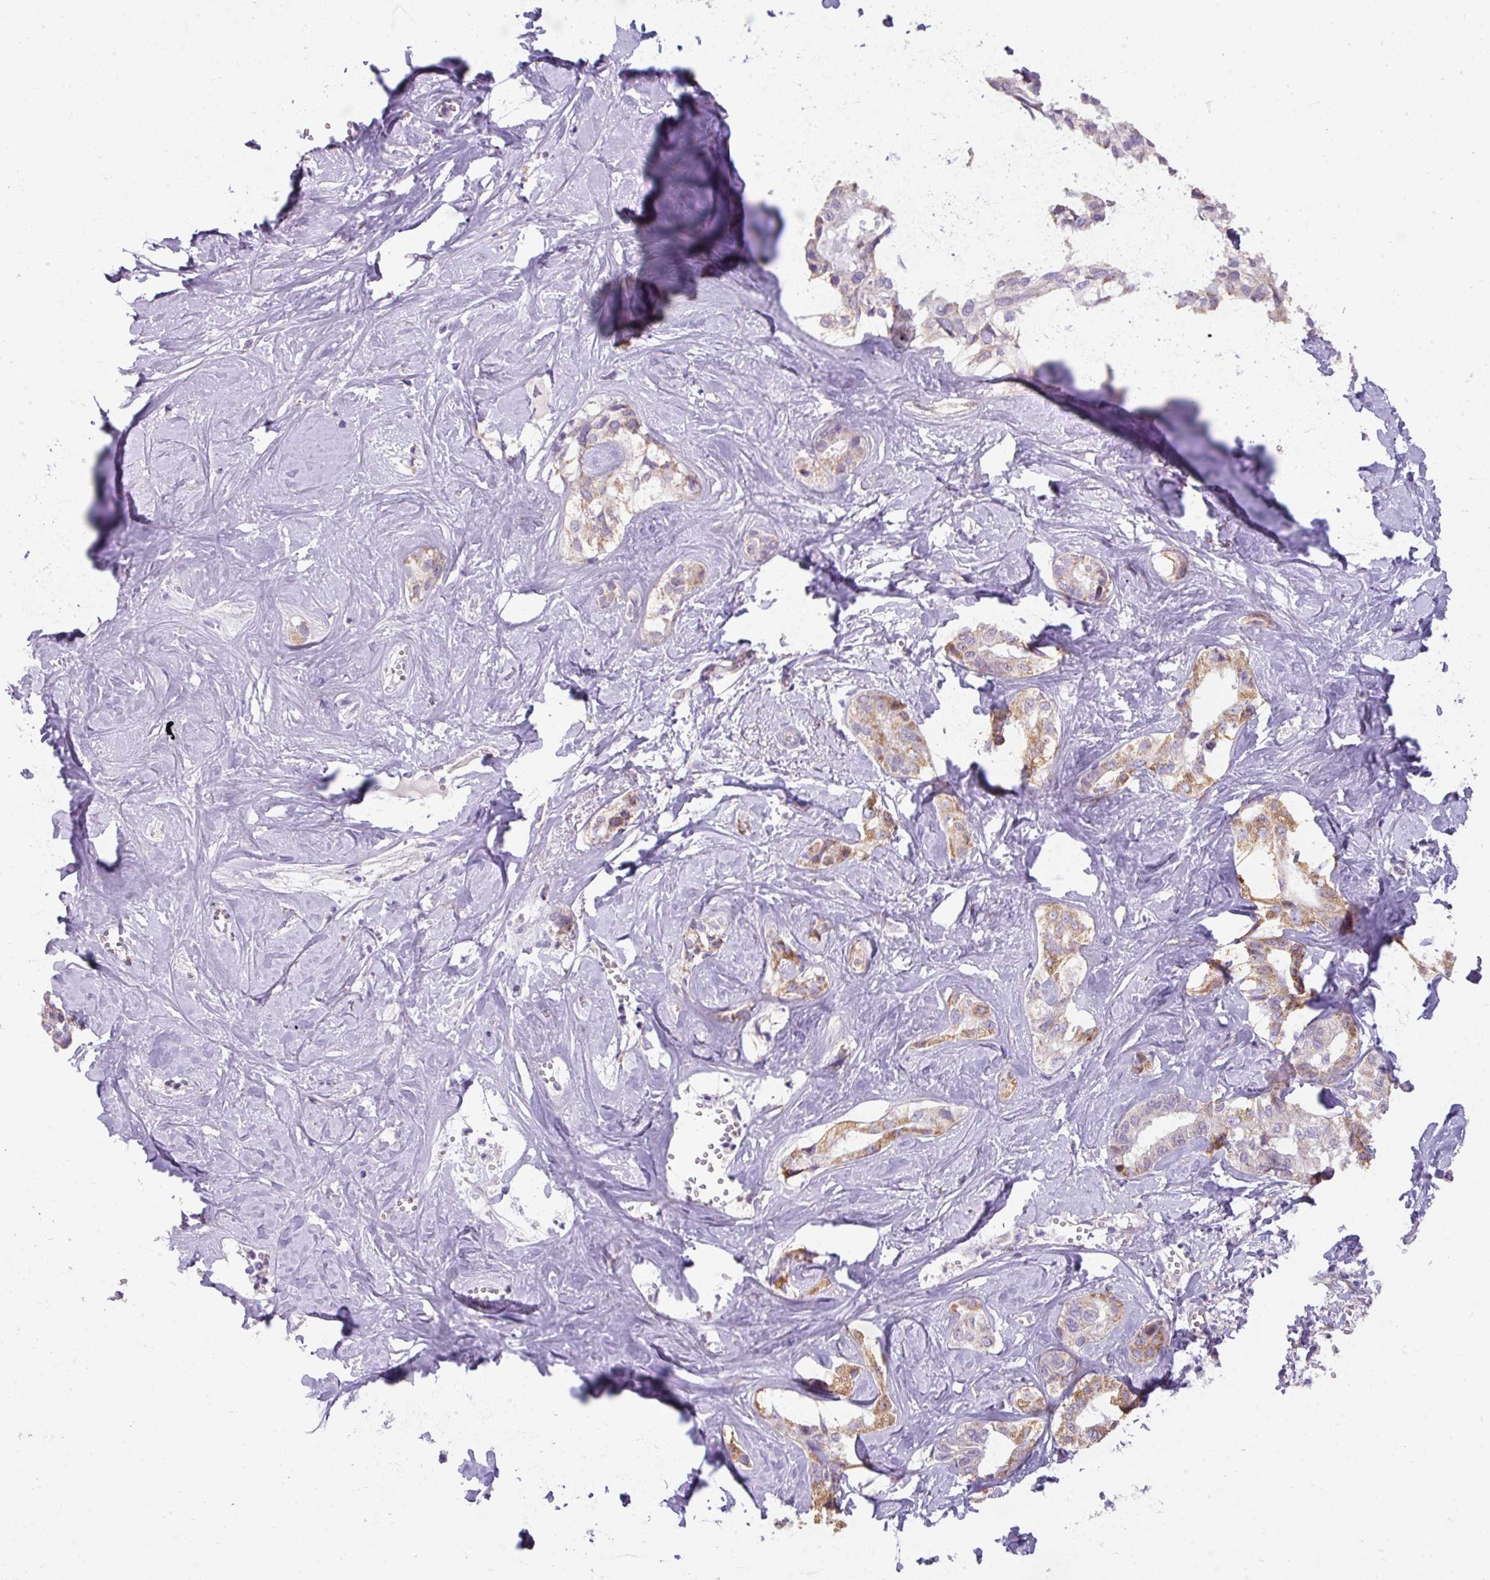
{"staining": {"intensity": "moderate", "quantity": "<25%", "location": "cytoplasmic/membranous"}, "tissue": "liver cancer", "cell_type": "Tumor cells", "image_type": "cancer", "snomed": [{"axis": "morphology", "description": "Cholangiocarcinoma"}, {"axis": "topography", "description": "Liver"}], "caption": "This is an image of immunohistochemistry staining of liver cancer (cholangiocarcinoma), which shows moderate staining in the cytoplasmic/membranous of tumor cells.", "gene": "PALS2", "patient": {"sex": "female", "age": 77}}